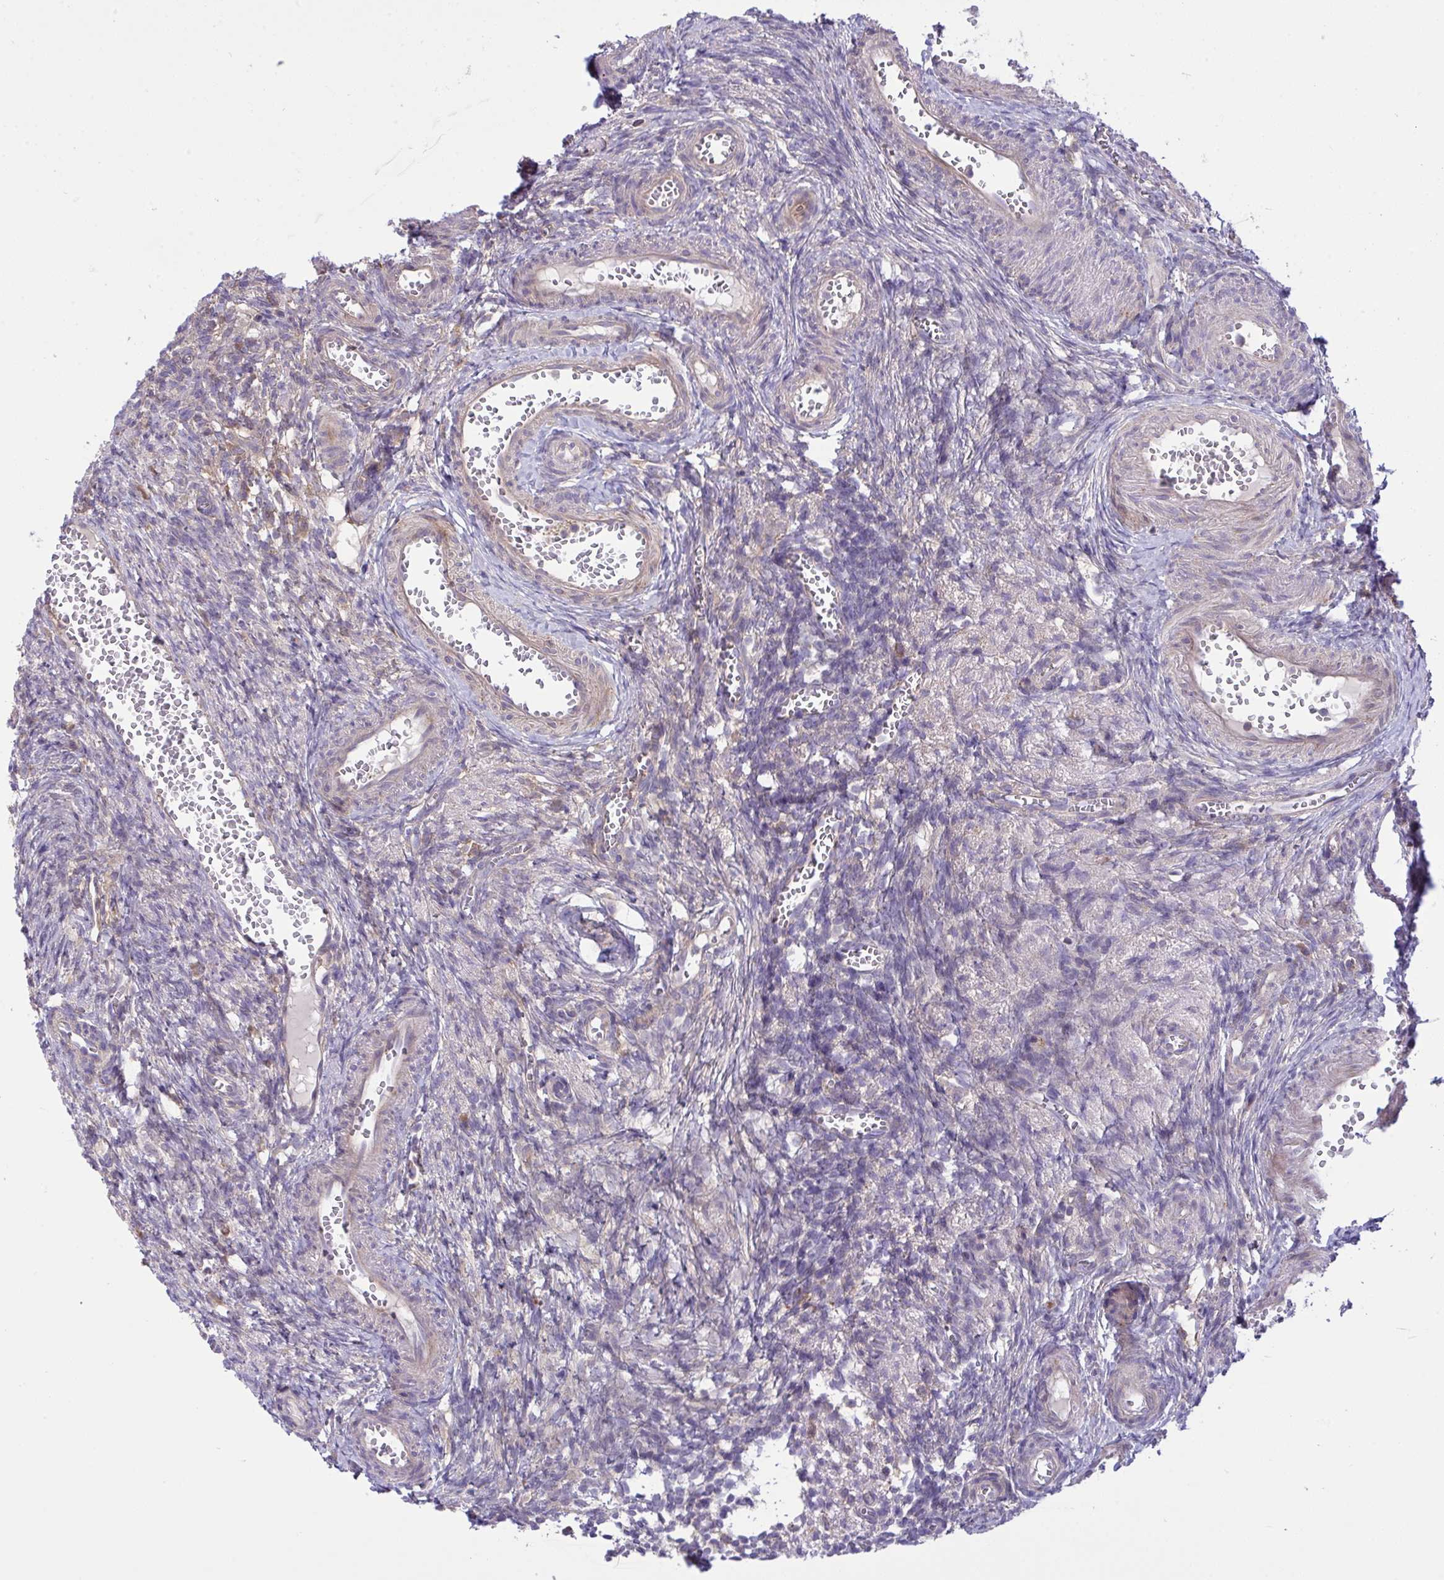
{"staining": {"intensity": "negative", "quantity": "none", "location": "none"}, "tissue": "ovary", "cell_type": "Ovarian stroma cells", "image_type": "normal", "snomed": [{"axis": "morphology", "description": "Normal tissue, NOS"}, {"axis": "topography", "description": "Ovary"}], "caption": "An immunohistochemistry (IHC) micrograph of normal ovary is shown. There is no staining in ovarian stroma cells of ovary. (Brightfield microscopy of DAB (3,3'-diaminobenzidine) immunohistochemistry (IHC) at high magnification).", "gene": "GRB14", "patient": {"sex": "female", "age": 41}}